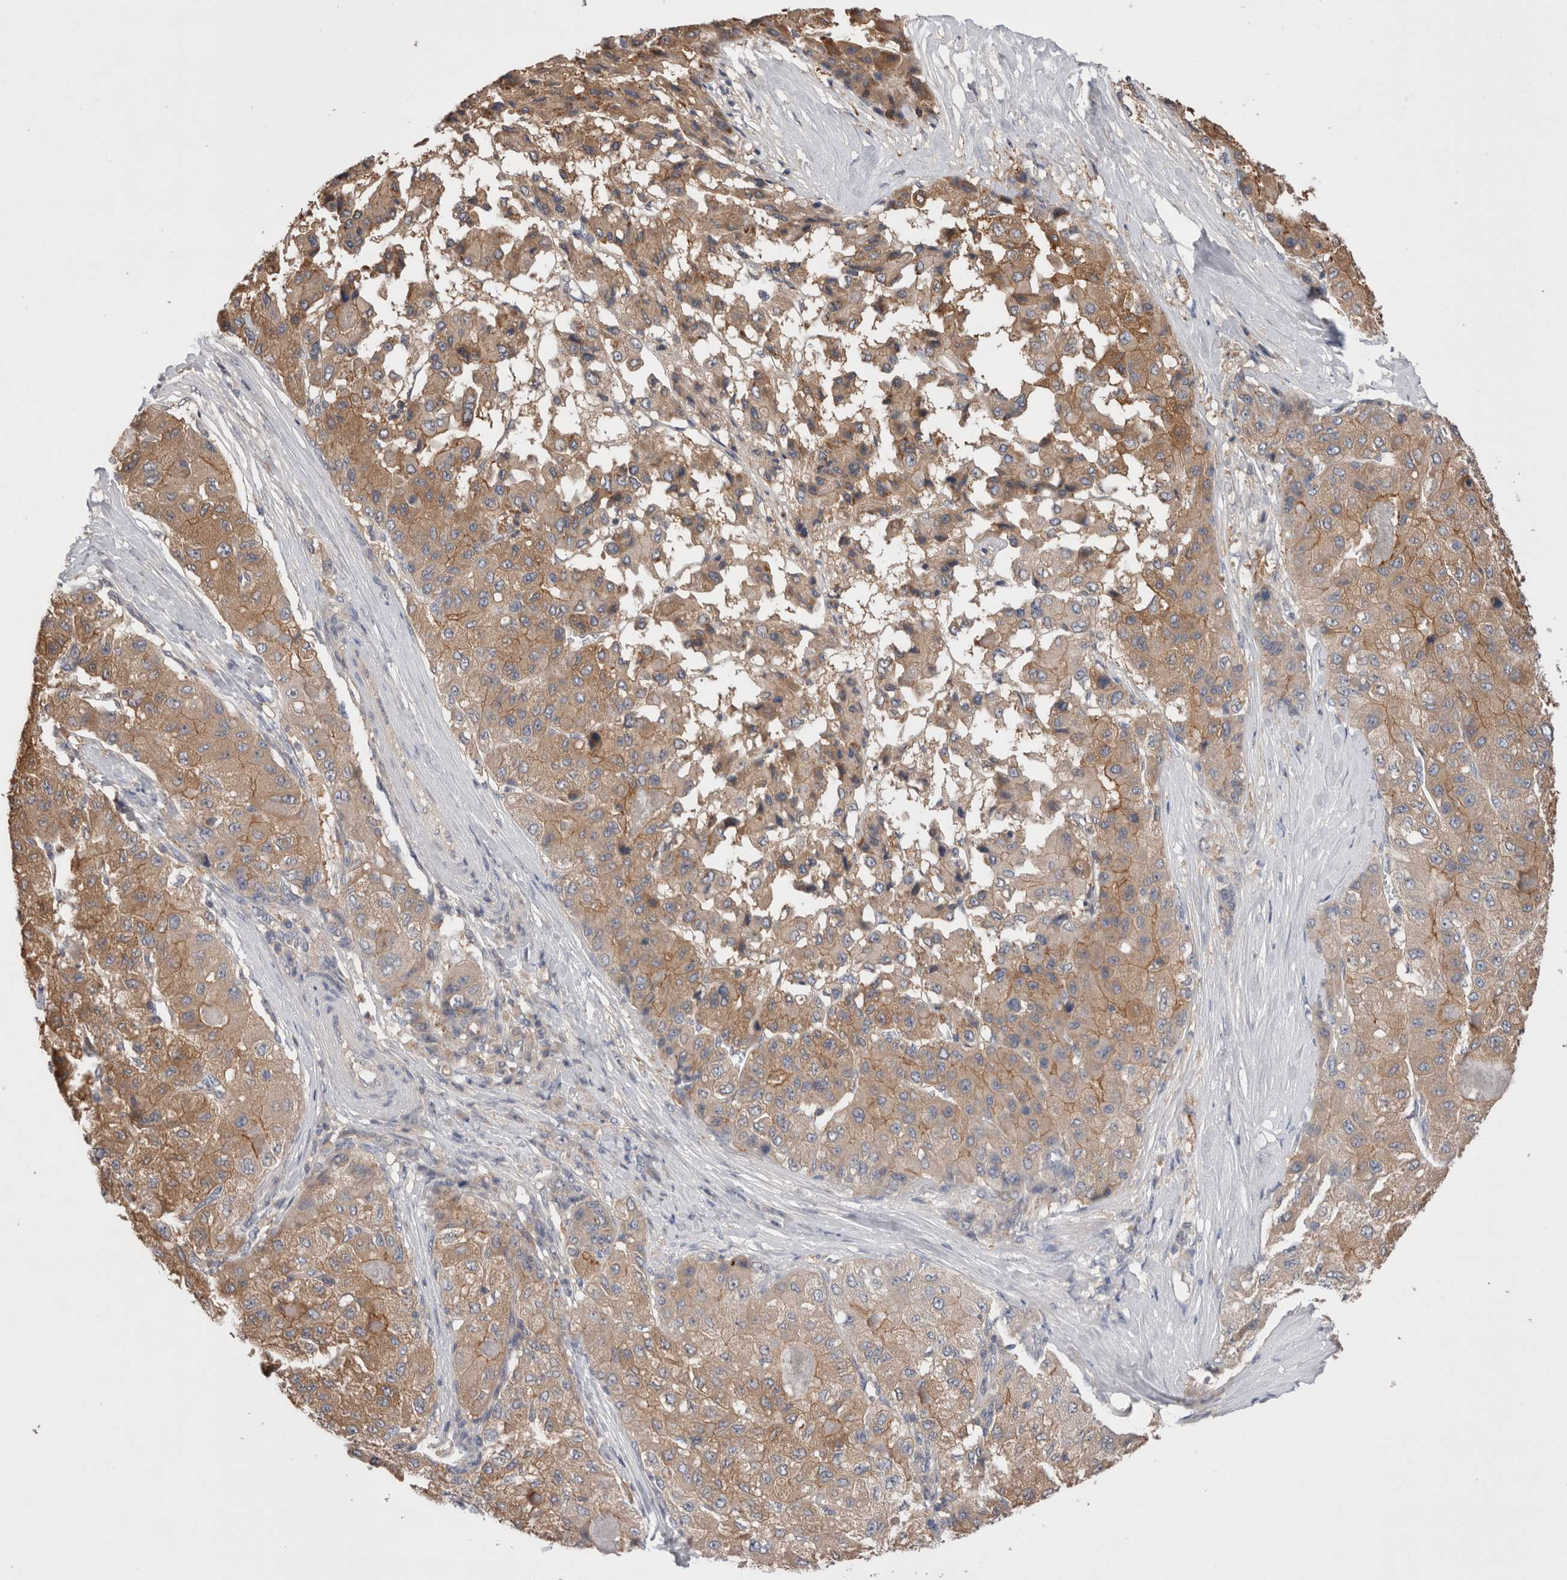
{"staining": {"intensity": "moderate", "quantity": ">75%", "location": "cytoplasmic/membranous"}, "tissue": "liver cancer", "cell_type": "Tumor cells", "image_type": "cancer", "snomed": [{"axis": "morphology", "description": "Carcinoma, Hepatocellular, NOS"}, {"axis": "topography", "description": "Liver"}], "caption": "This histopathology image demonstrates immunohistochemistry (IHC) staining of human liver hepatocellular carcinoma, with medium moderate cytoplasmic/membranous staining in approximately >75% of tumor cells.", "gene": "OTOR", "patient": {"sex": "male", "age": 80}}